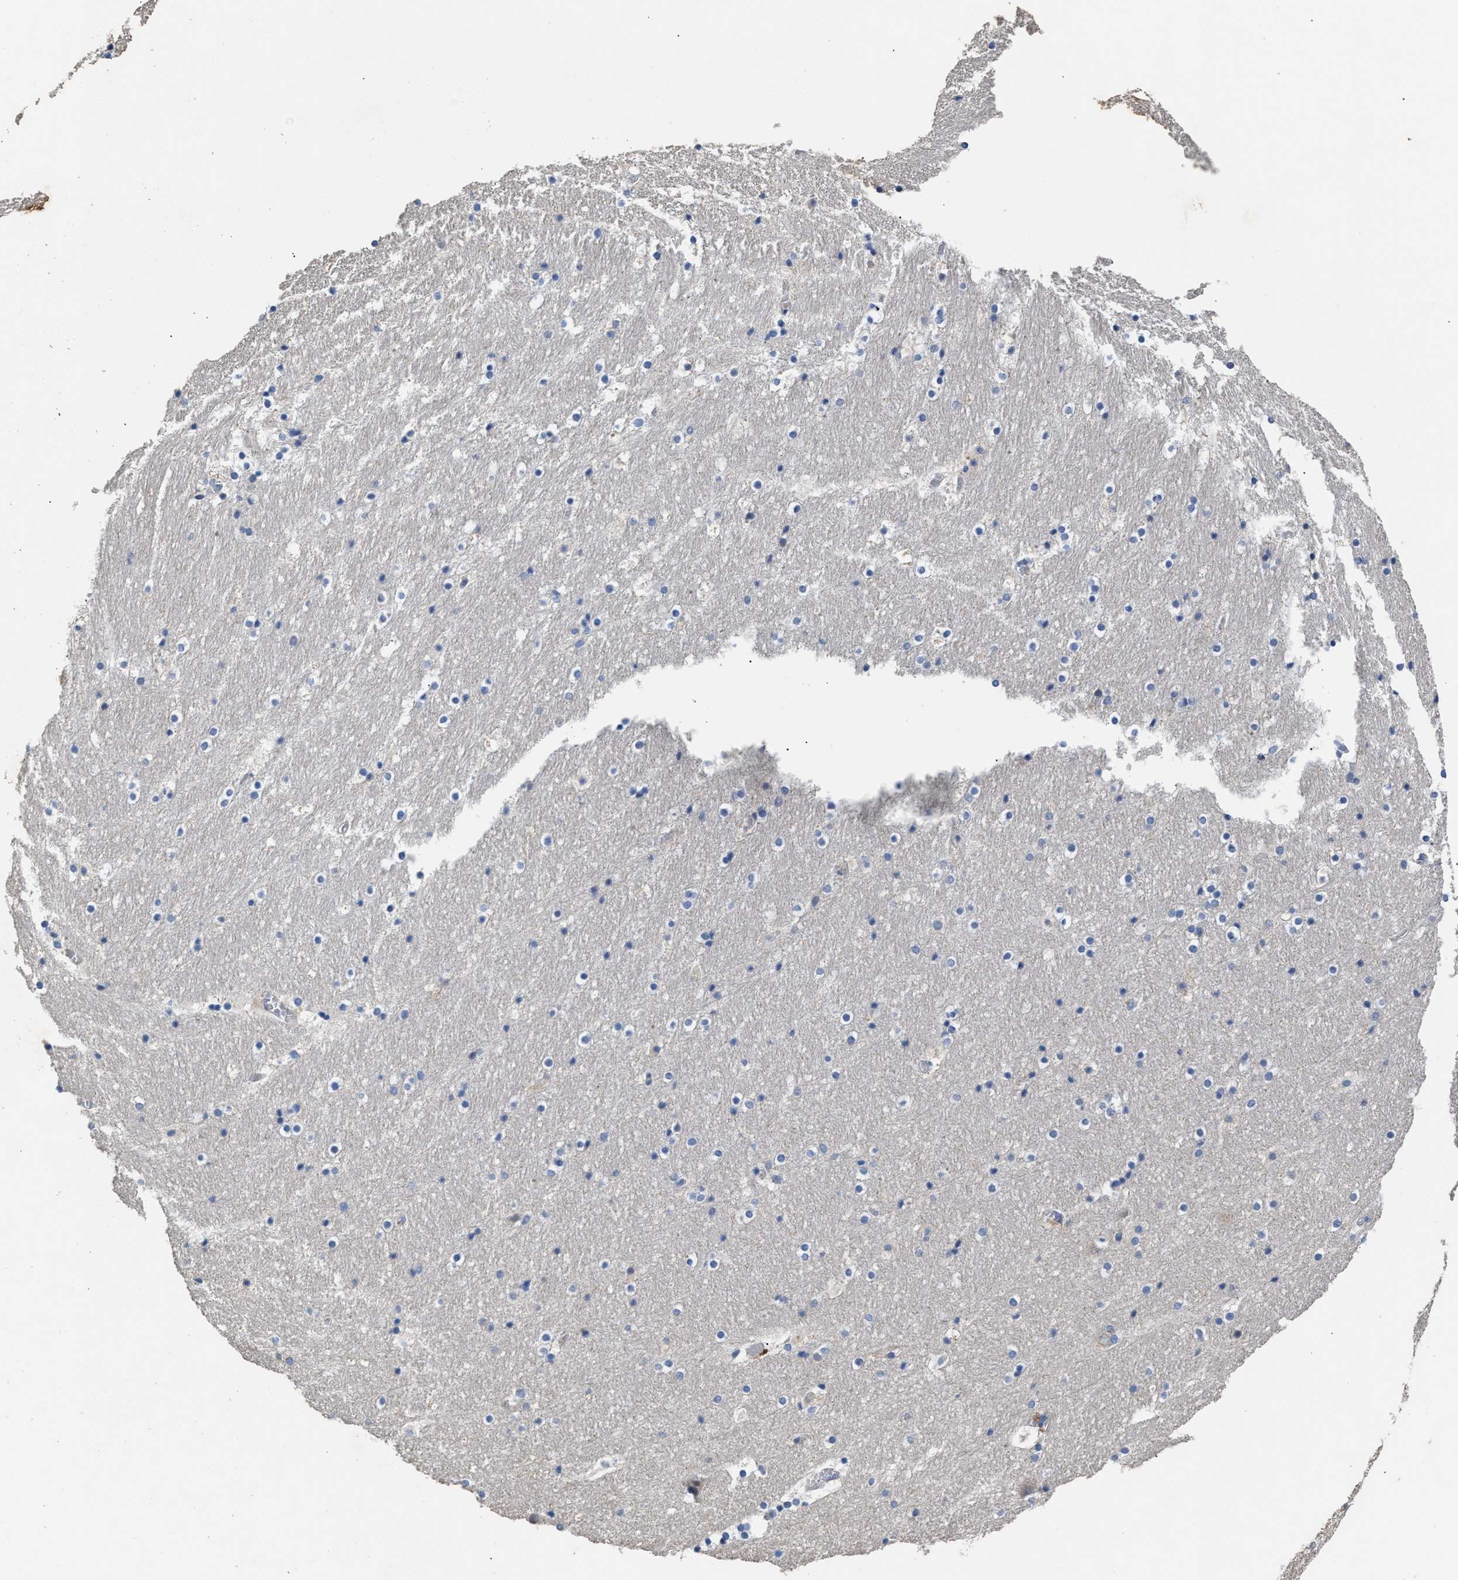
{"staining": {"intensity": "negative", "quantity": "none", "location": "none"}, "tissue": "hippocampus", "cell_type": "Glial cells", "image_type": "normal", "snomed": [{"axis": "morphology", "description": "Normal tissue, NOS"}, {"axis": "topography", "description": "Hippocampus"}], "caption": "High magnification brightfield microscopy of unremarkable hippocampus stained with DAB (3,3'-diaminobenzidine) (brown) and counterstained with hematoxylin (blue): glial cells show no significant positivity. (Stains: DAB immunohistochemistry with hematoxylin counter stain, Microscopy: brightfield microscopy at high magnification).", "gene": "CCDC171", "patient": {"sex": "male", "age": 45}}